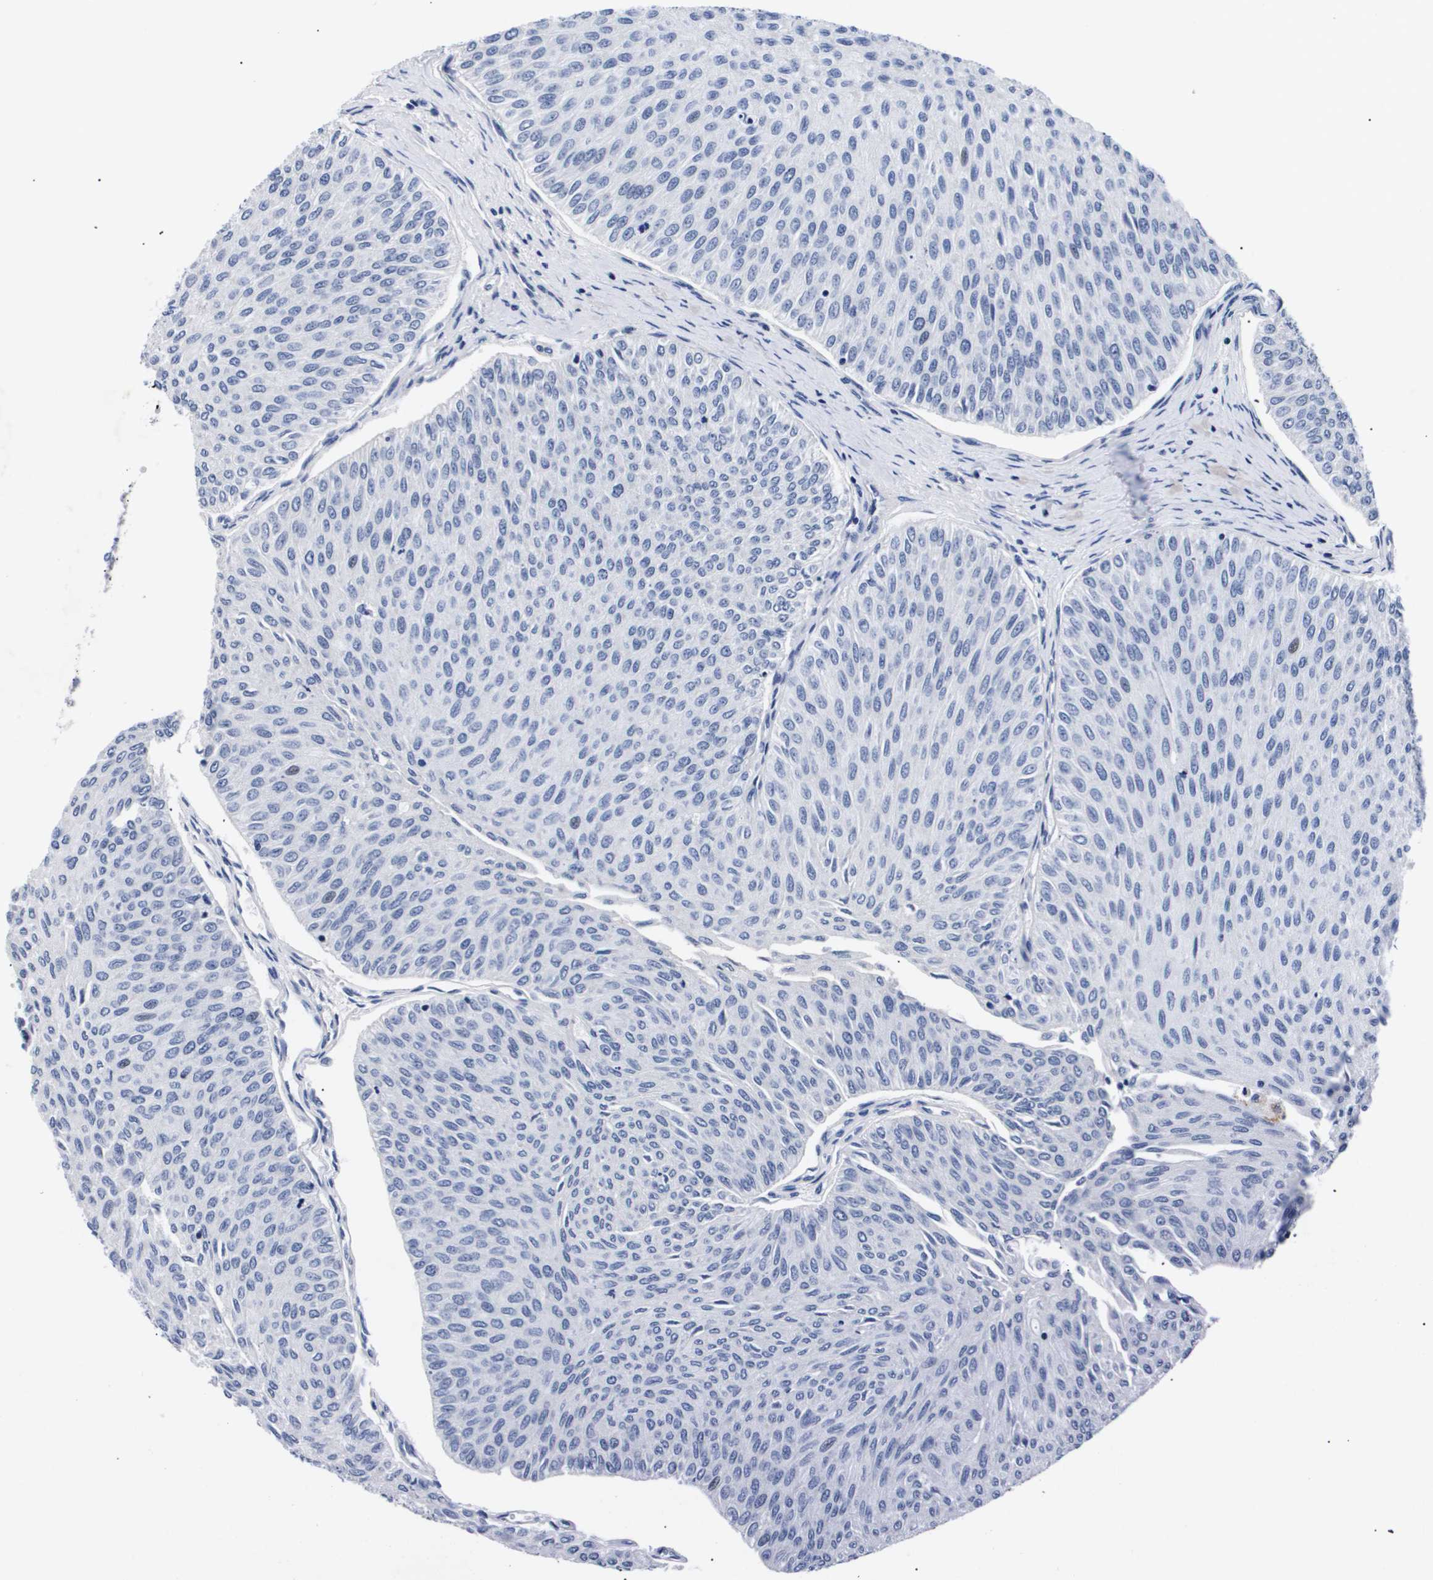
{"staining": {"intensity": "negative", "quantity": "none", "location": "none"}, "tissue": "urothelial cancer", "cell_type": "Tumor cells", "image_type": "cancer", "snomed": [{"axis": "morphology", "description": "Urothelial carcinoma, Low grade"}, {"axis": "topography", "description": "Urinary bladder"}], "caption": "Human low-grade urothelial carcinoma stained for a protein using immunohistochemistry reveals no expression in tumor cells.", "gene": "ATP6V0A4", "patient": {"sex": "male", "age": 78}}